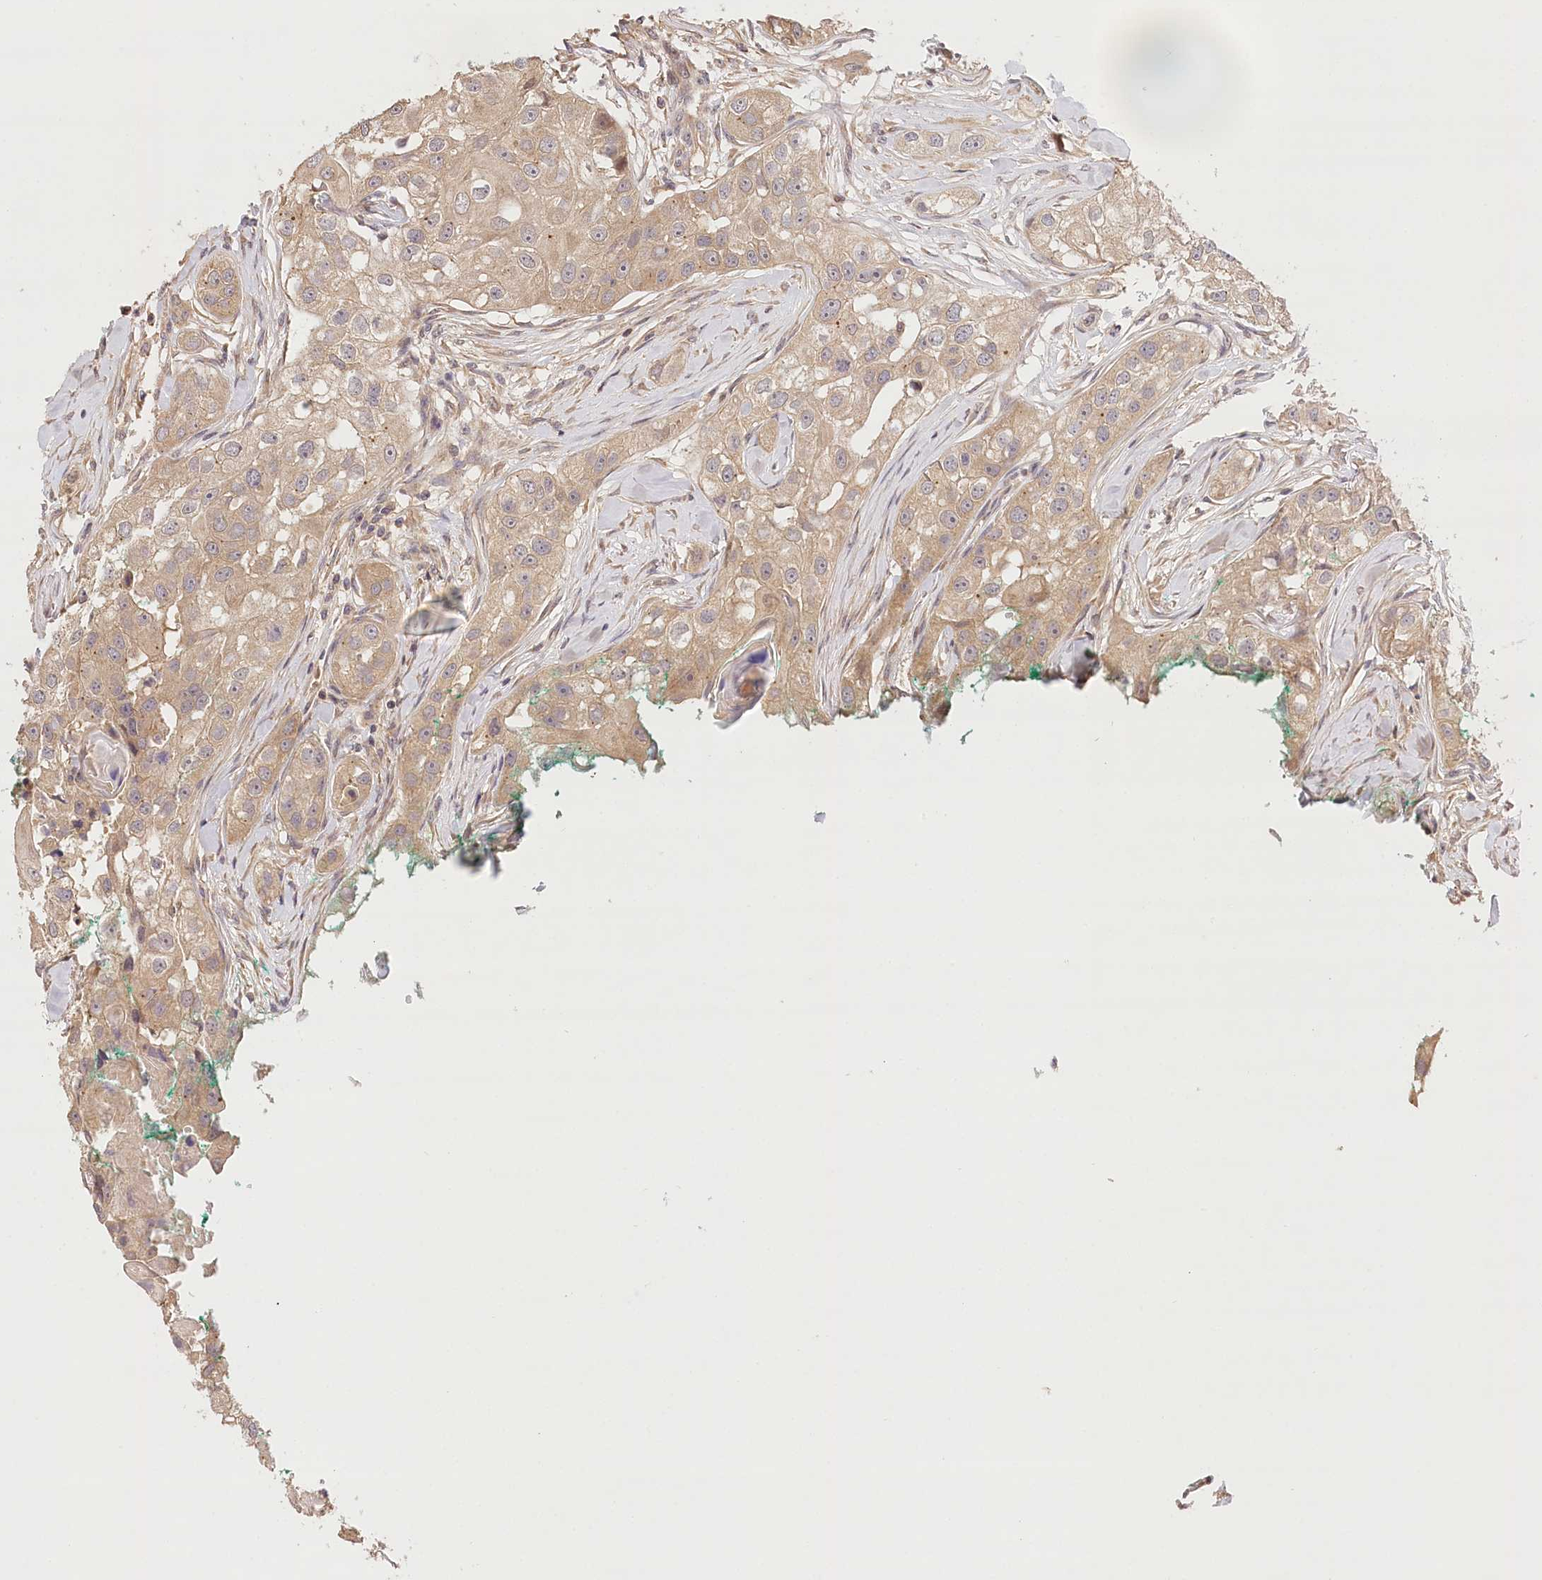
{"staining": {"intensity": "moderate", "quantity": ">75%", "location": "cytoplasmic/membranous"}, "tissue": "head and neck cancer", "cell_type": "Tumor cells", "image_type": "cancer", "snomed": [{"axis": "morphology", "description": "Normal tissue, NOS"}, {"axis": "morphology", "description": "Squamous cell carcinoma, NOS"}, {"axis": "topography", "description": "Skeletal muscle"}, {"axis": "topography", "description": "Head-Neck"}], "caption": "The immunohistochemical stain highlights moderate cytoplasmic/membranous positivity in tumor cells of squamous cell carcinoma (head and neck) tissue.", "gene": "LSS", "patient": {"sex": "male", "age": 51}}